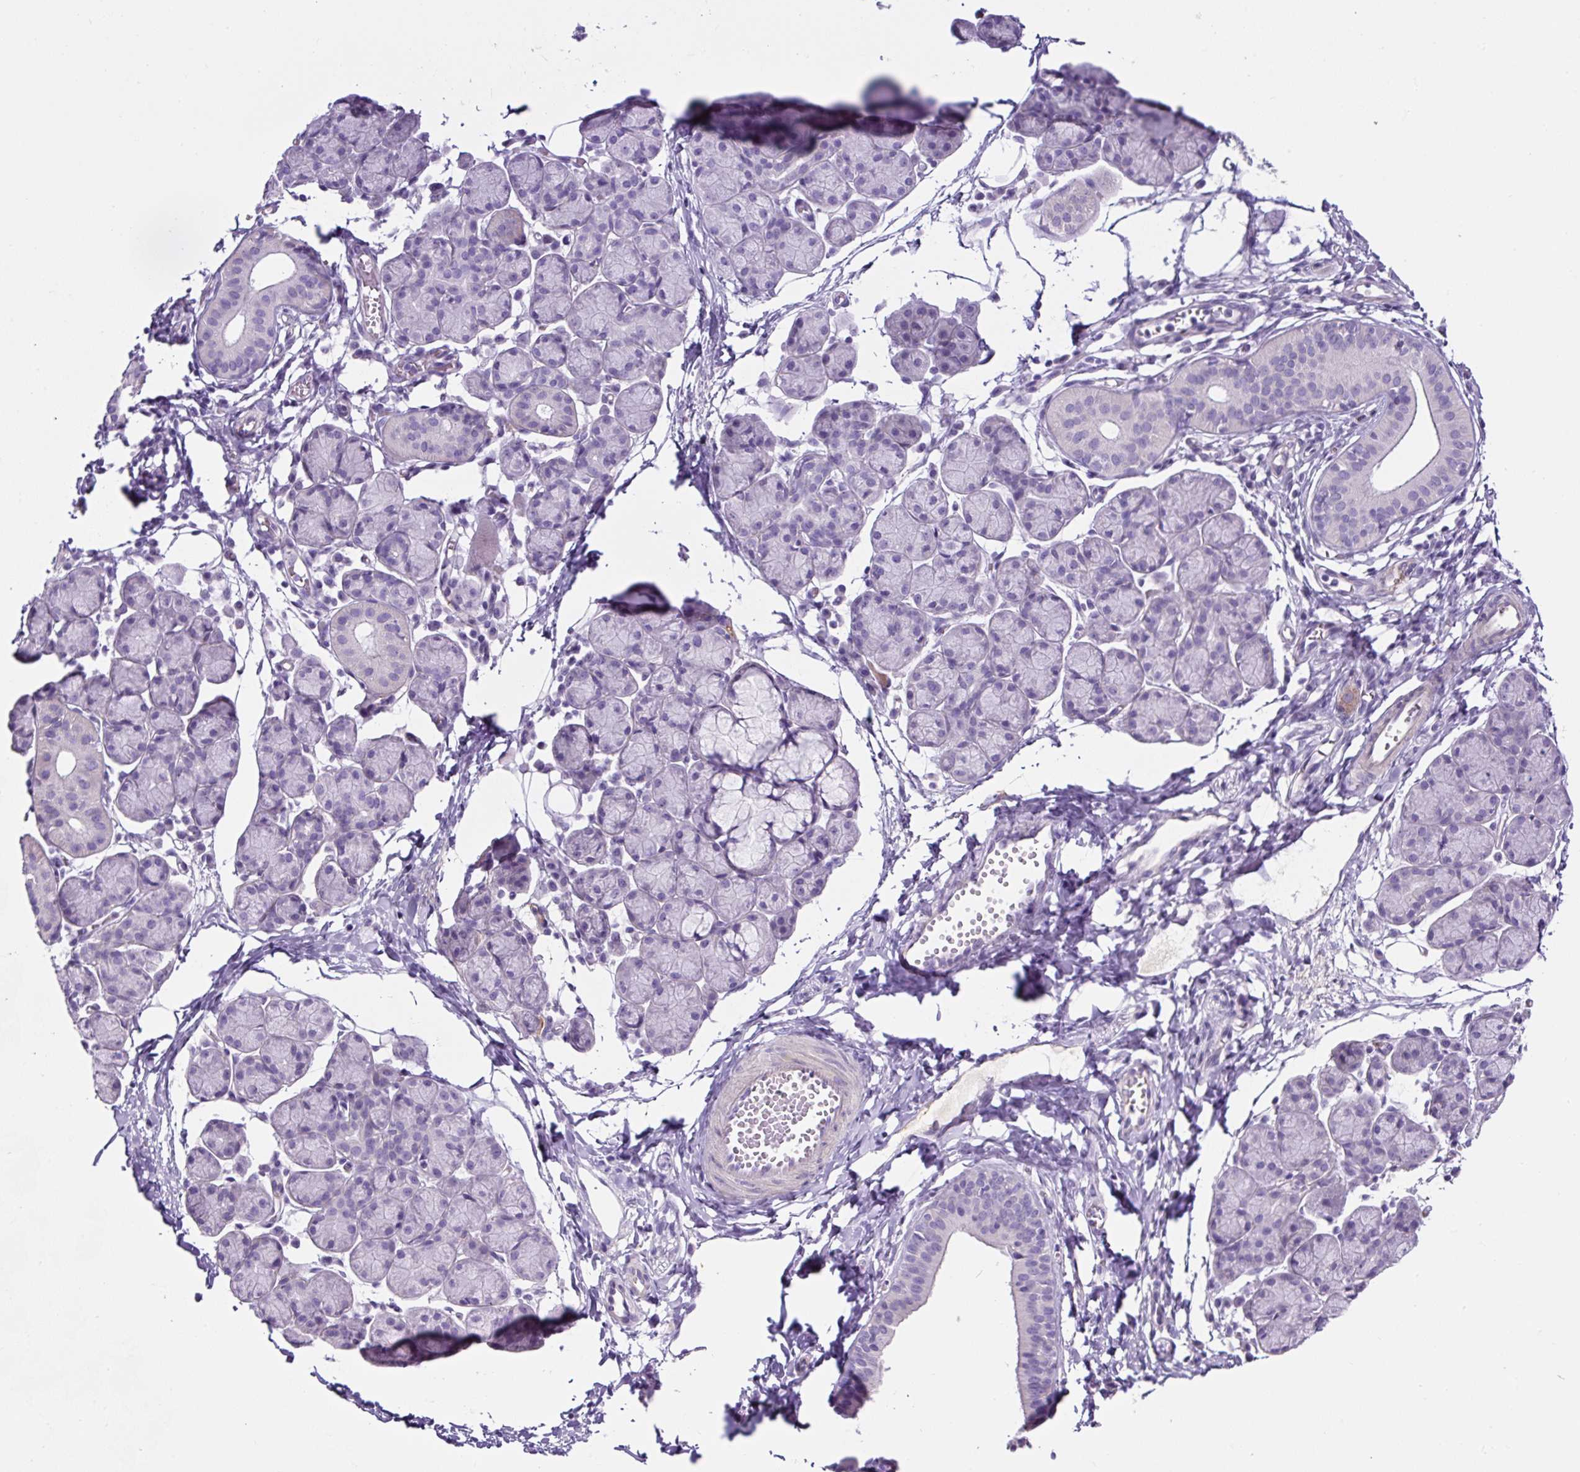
{"staining": {"intensity": "negative", "quantity": "none", "location": "none"}, "tissue": "salivary gland", "cell_type": "Glandular cells", "image_type": "normal", "snomed": [{"axis": "morphology", "description": "Normal tissue, NOS"}, {"axis": "morphology", "description": "Inflammation, NOS"}, {"axis": "topography", "description": "Lymph node"}, {"axis": "topography", "description": "Salivary gland"}], "caption": "A micrograph of human salivary gland is negative for staining in glandular cells. (Stains: DAB immunohistochemistry with hematoxylin counter stain, Microscopy: brightfield microscopy at high magnification).", "gene": "OR14A2", "patient": {"sex": "male", "age": 3}}